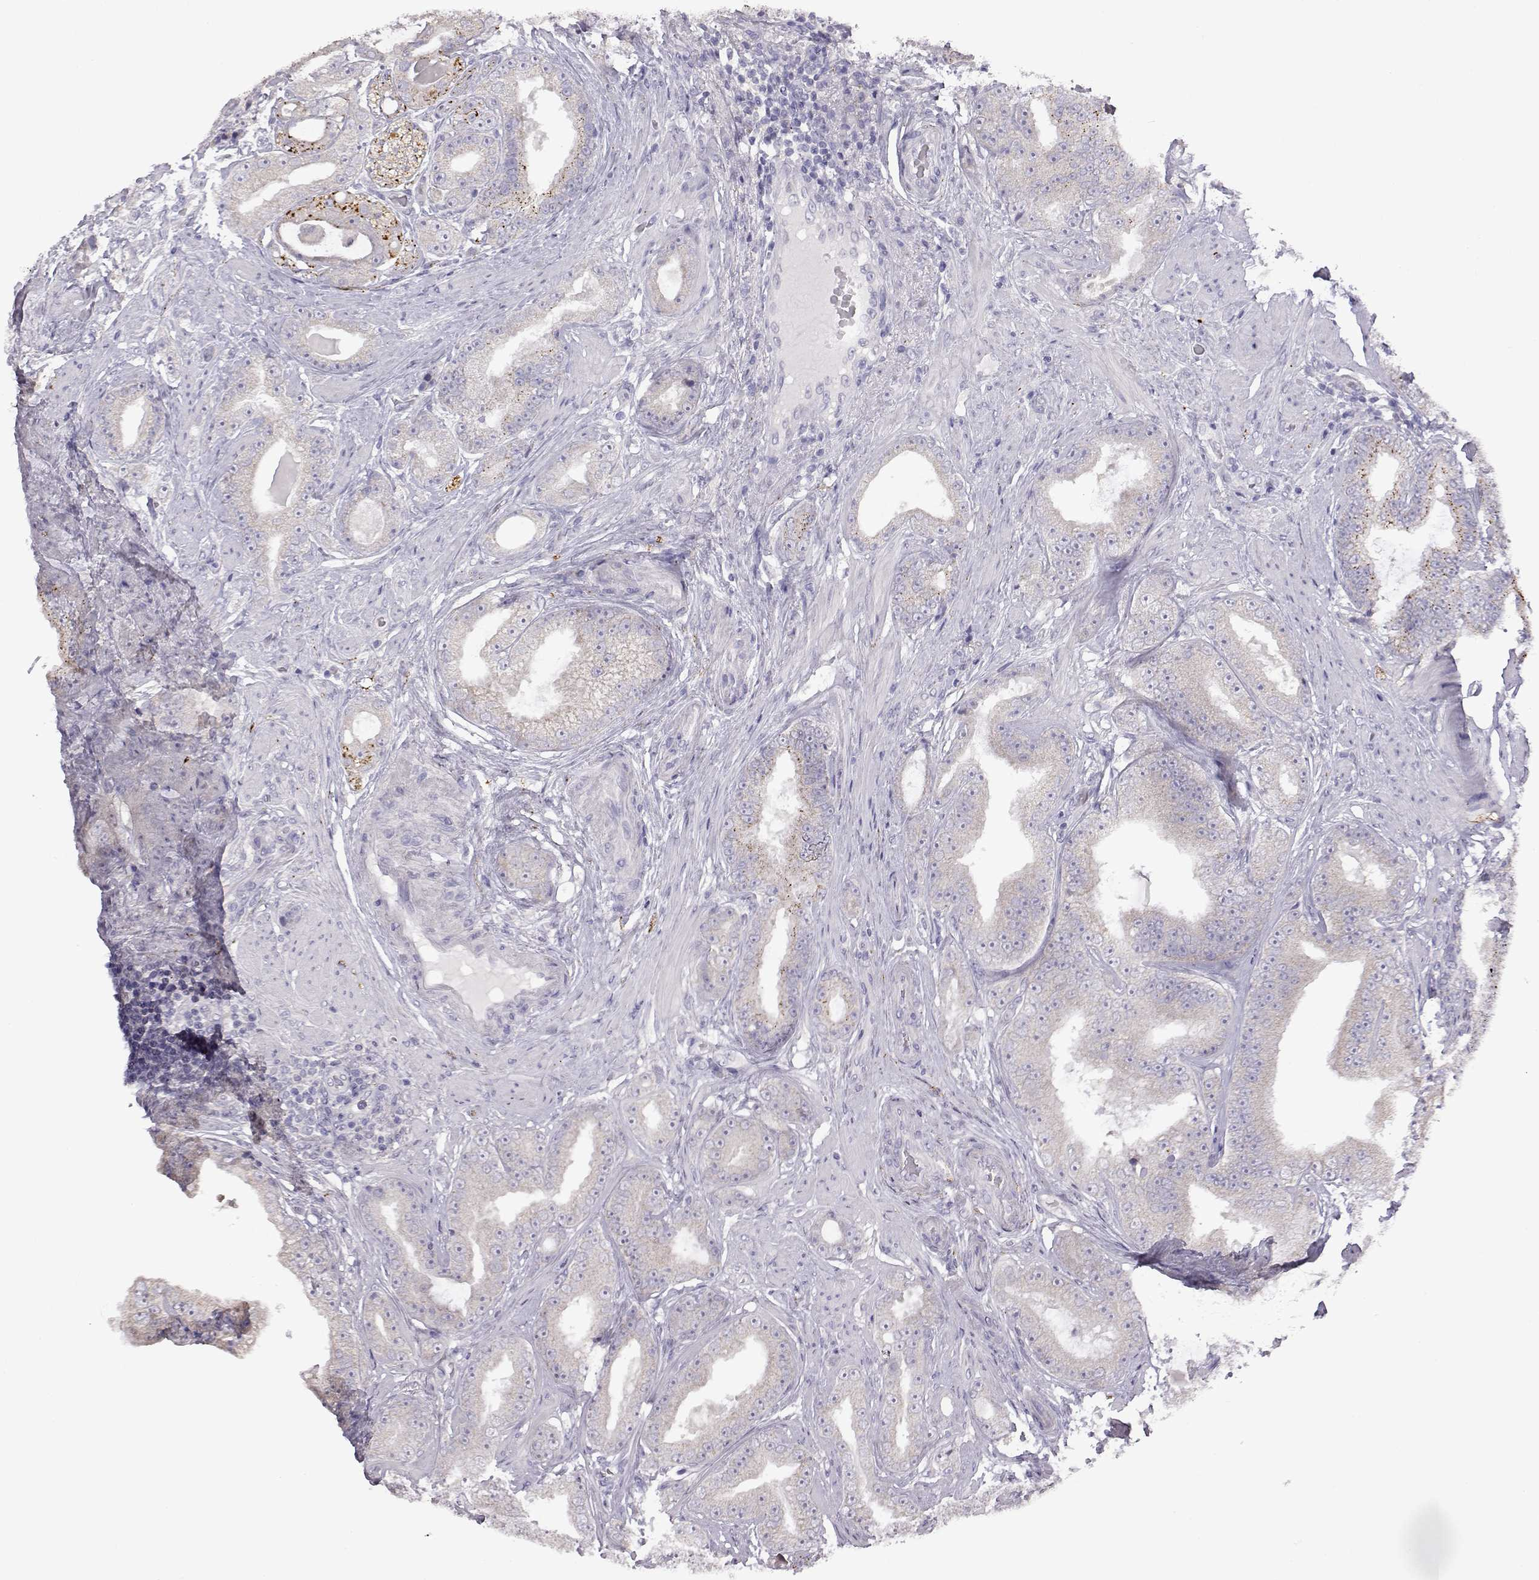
{"staining": {"intensity": "negative", "quantity": "none", "location": "none"}, "tissue": "prostate cancer", "cell_type": "Tumor cells", "image_type": "cancer", "snomed": [{"axis": "morphology", "description": "Adenocarcinoma, Low grade"}, {"axis": "topography", "description": "Prostate"}], "caption": "Human prostate low-grade adenocarcinoma stained for a protein using IHC demonstrates no positivity in tumor cells.", "gene": "VGF", "patient": {"sex": "male", "age": 60}}